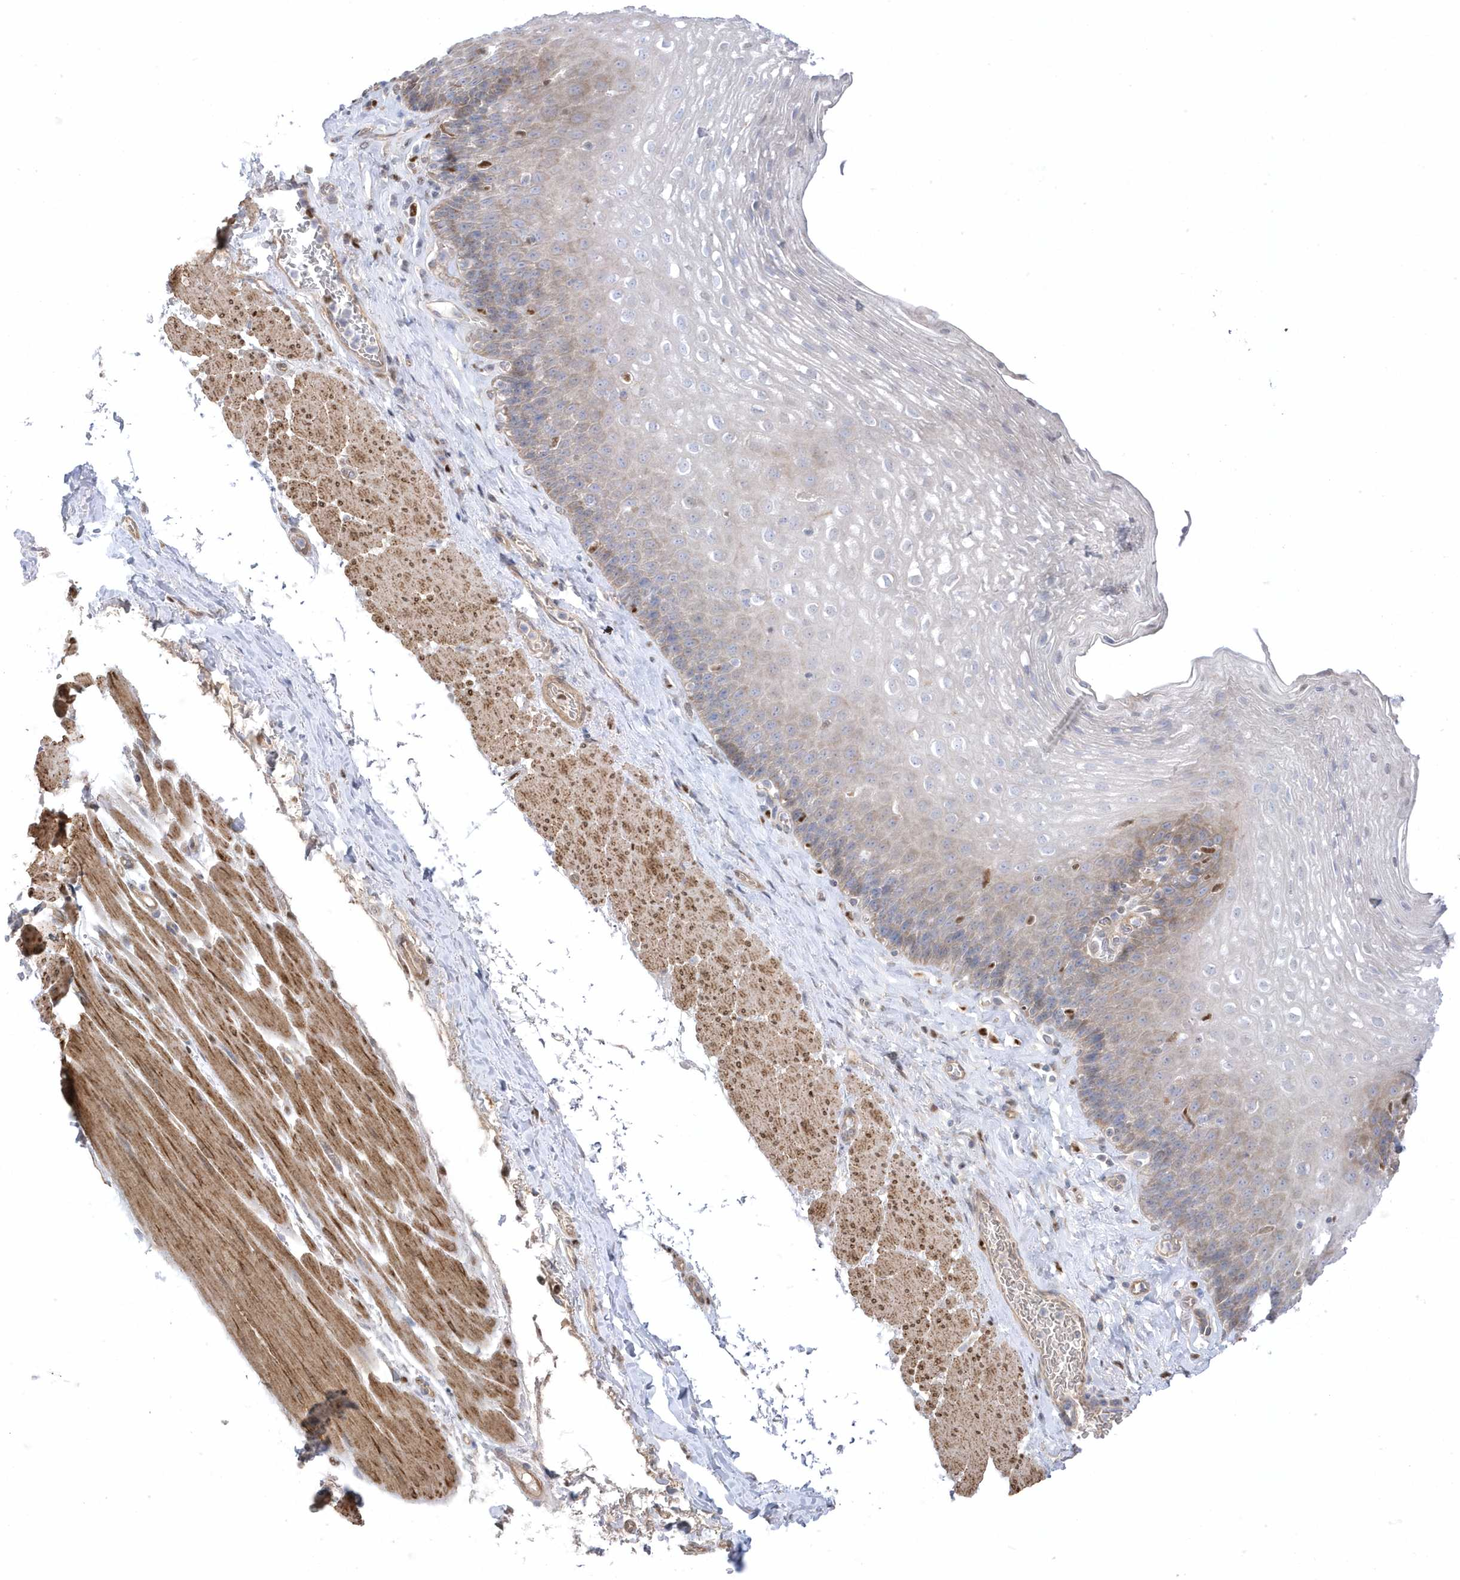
{"staining": {"intensity": "weak", "quantity": "<25%", "location": "cytoplasmic/membranous"}, "tissue": "esophagus", "cell_type": "Squamous epithelial cells", "image_type": "normal", "snomed": [{"axis": "morphology", "description": "Normal tissue, NOS"}, {"axis": "topography", "description": "Esophagus"}], "caption": "Squamous epithelial cells show no significant positivity in normal esophagus. (Brightfield microscopy of DAB (3,3'-diaminobenzidine) IHC at high magnification).", "gene": "GTPBP6", "patient": {"sex": "female", "age": 66}}